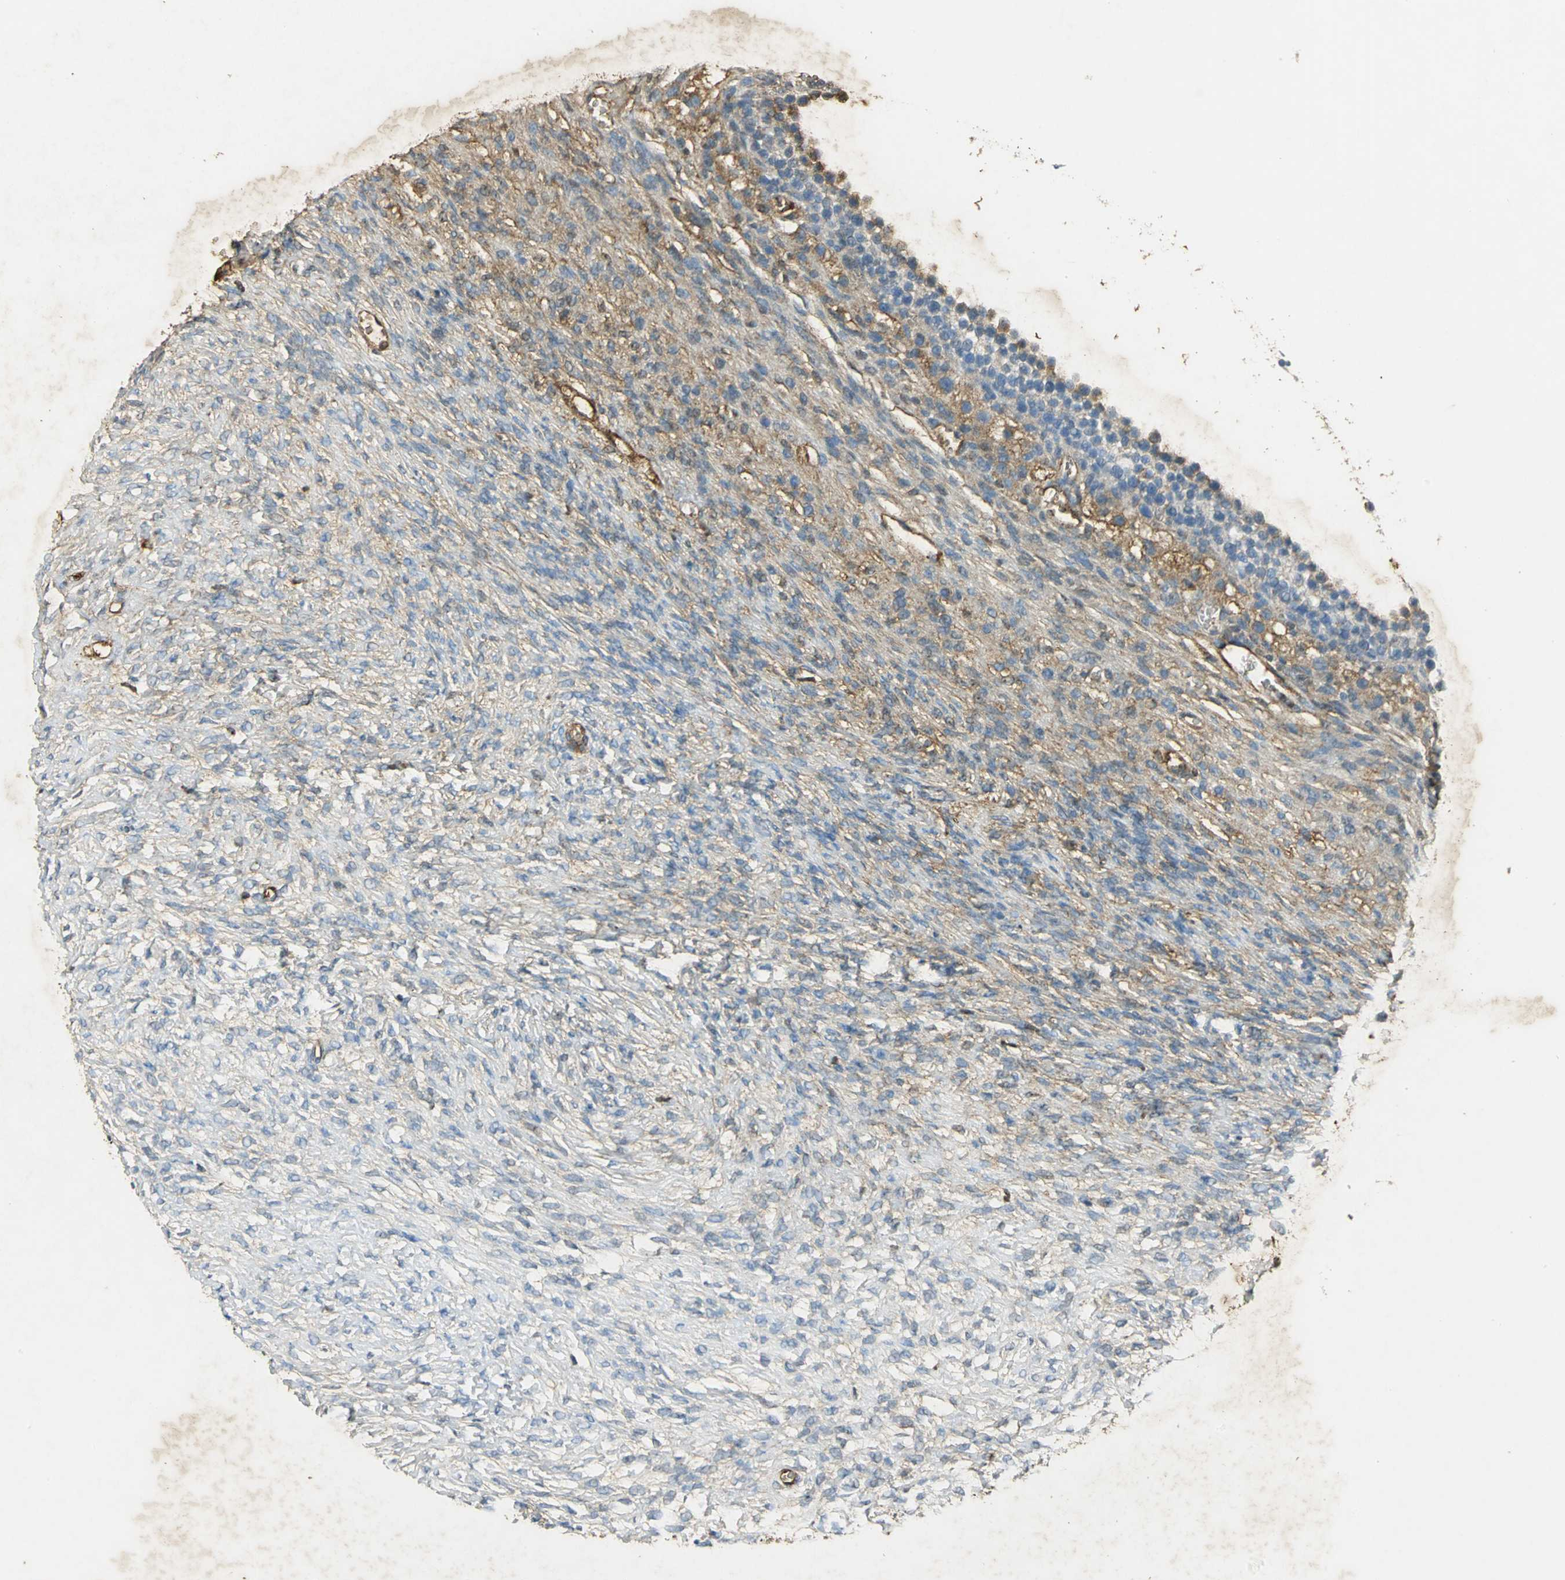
{"staining": {"intensity": "moderate", "quantity": "<25%", "location": "cytoplasmic/membranous"}, "tissue": "ovary", "cell_type": "Ovarian stroma cells", "image_type": "normal", "snomed": [{"axis": "morphology", "description": "Normal tissue, NOS"}, {"axis": "topography", "description": "Ovary"}], "caption": "An IHC image of unremarkable tissue is shown. Protein staining in brown shows moderate cytoplasmic/membranous positivity in ovary within ovarian stroma cells.", "gene": "ANXA4", "patient": {"sex": "female", "age": 35}}